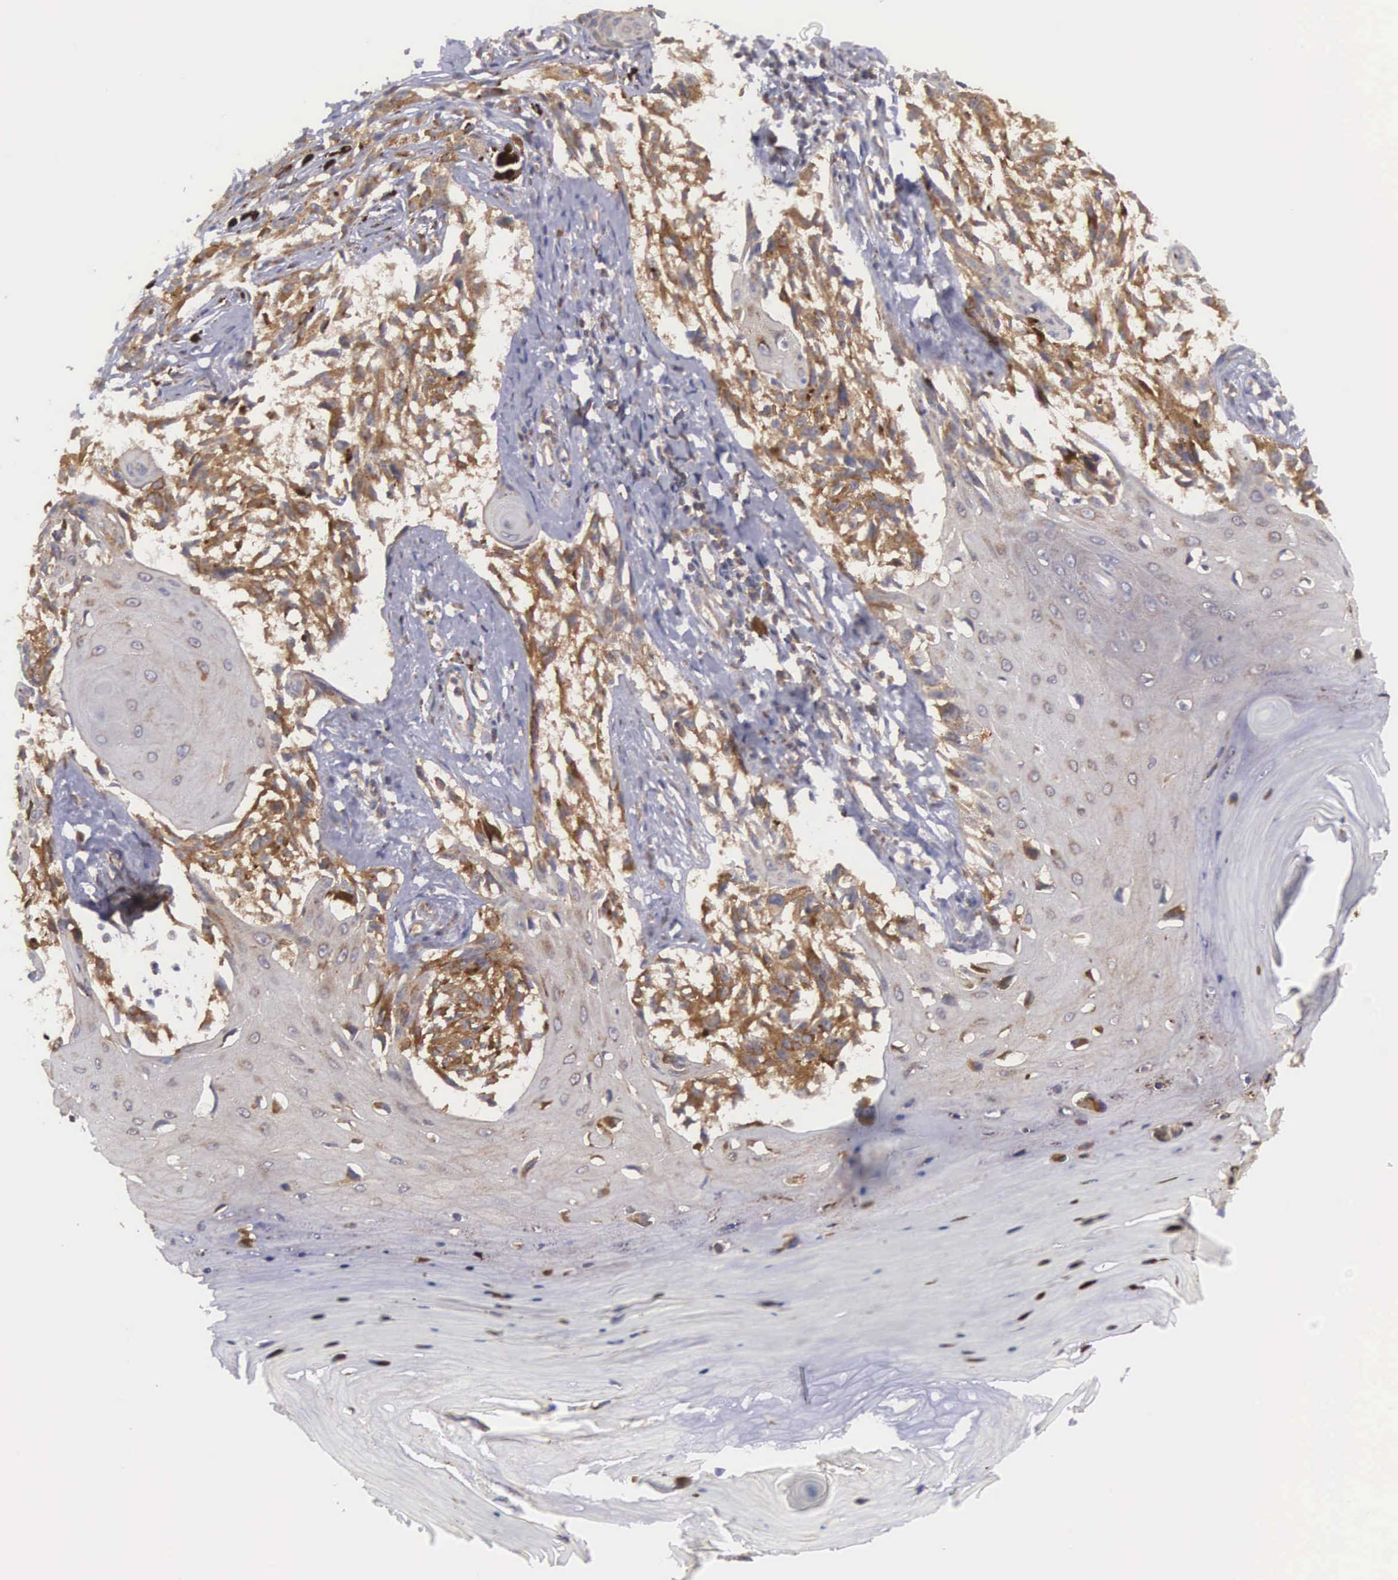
{"staining": {"intensity": "moderate", "quantity": ">75%", "location": "cytoplasmic/membranous"}, "tissue": "melanoma", "cell_type": "Tumor cells", "image_type": "cancer", "snomed": [{"axis": "morphology", "description": "Malignant melanoma, NOS"}, {"axis": "topography", "description": "Skin"}], "caption": "There is medium levels of moderate cytoplasmic/membranous positivity in tumor cells of melanoma, as demonstrated by immunohistochemical staining (brown color).", "gene": "DHRS1", "patient": {"sex": "female", "age": 82}}